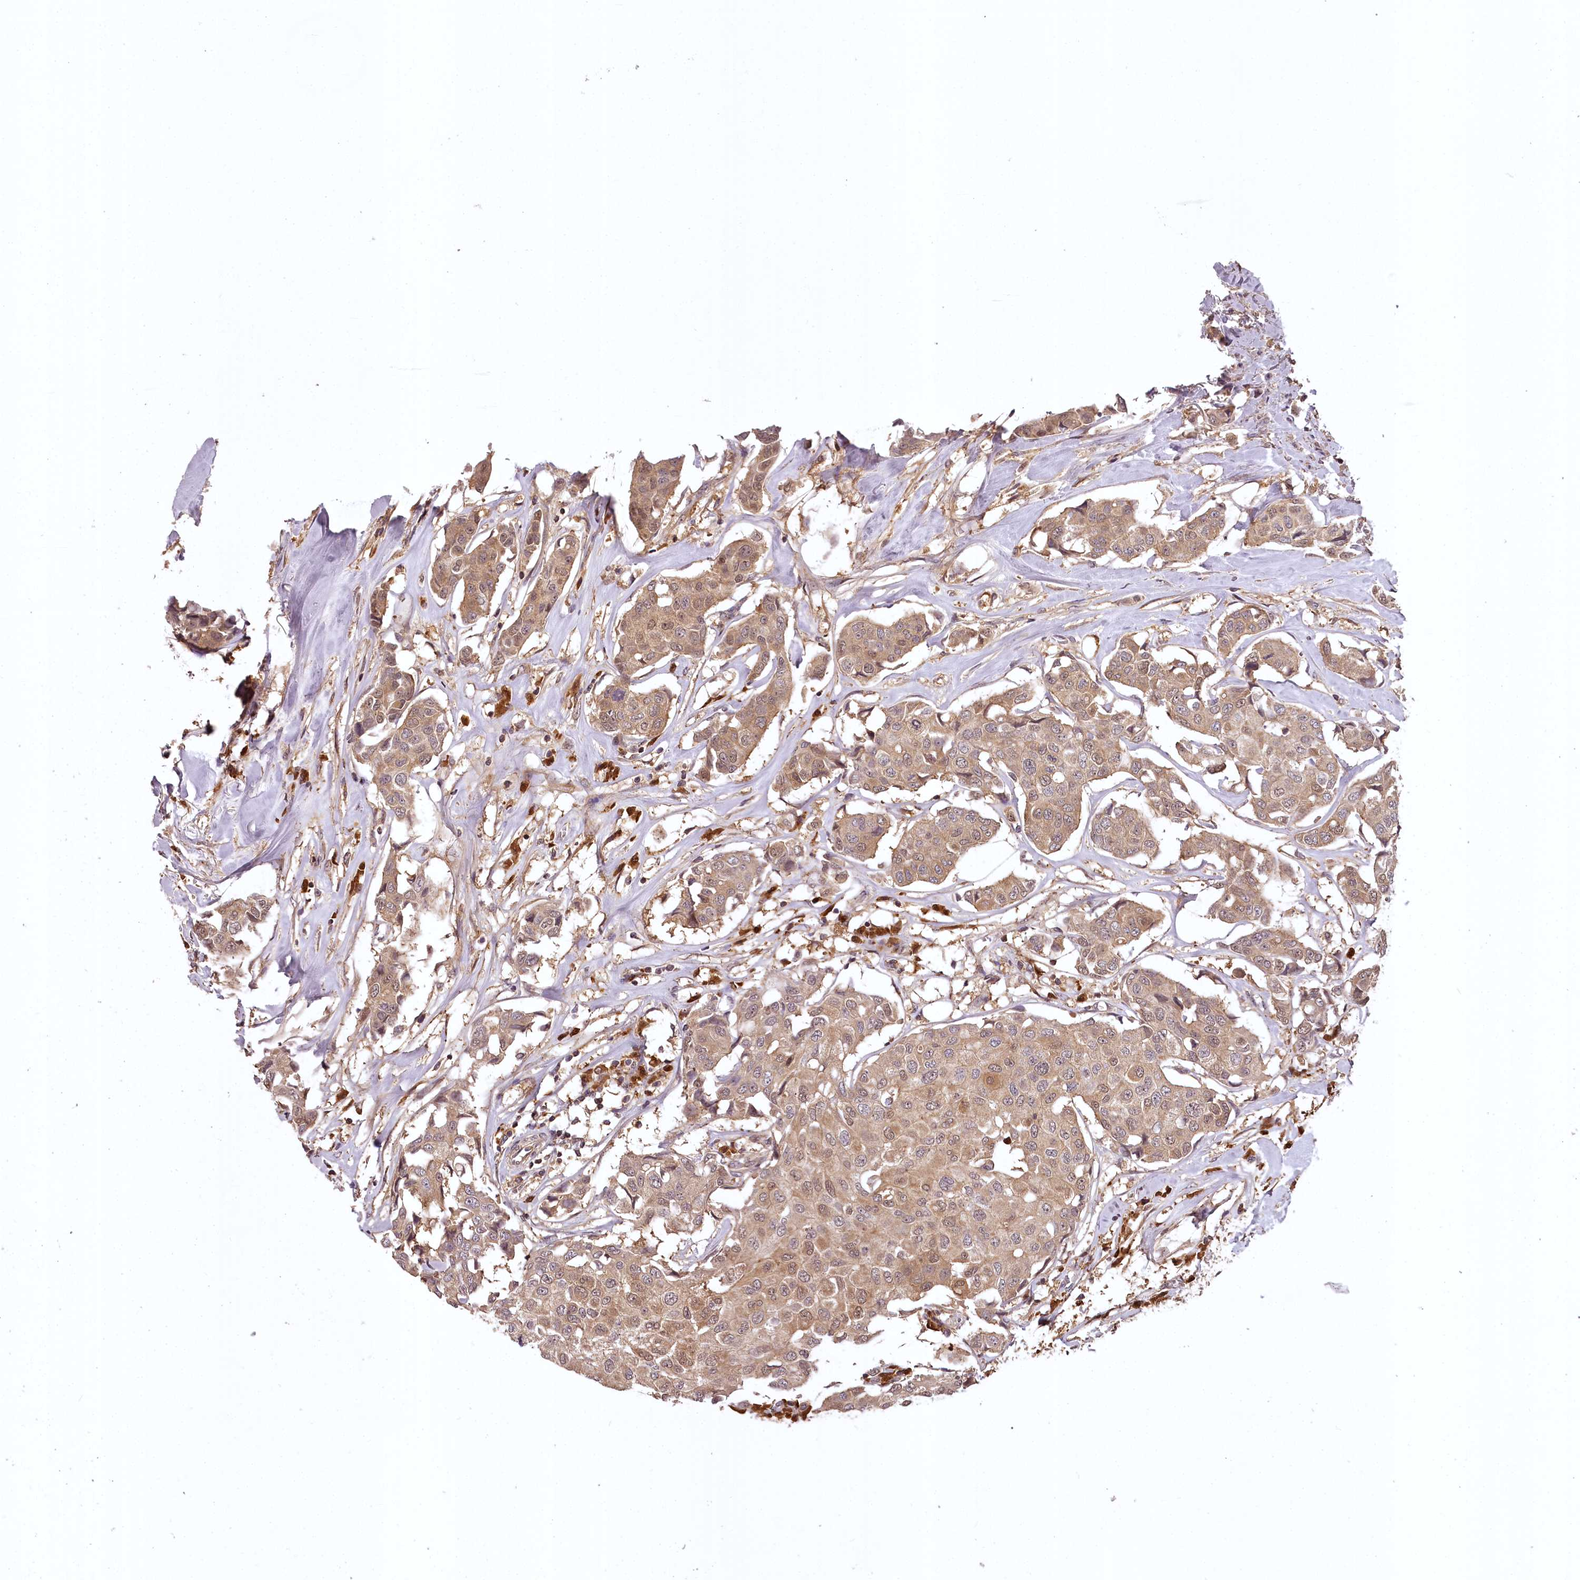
{"staining": {"intensity": "weak", "quantity": ">75%", "location": "cytoplasmic/membranous,nuclear"}, "tissue": "breast cancer", "cell_type": "Tumor cells", "image_type": "cancer", "snomed": [{"axis": "morphology", "description": "Duct carcinoma"}, {"axis": "topography", "description": "Breast"}], "caption": "Breast cancer stained with DAB (3,3'-diaminobenzidine) IHC displays low levels of weak cytoplasmic/membranous and nuclear expression in about >75% of tumor cells.", "gene": "TTC12", "patient": {"sex": "female", "age": 80}}